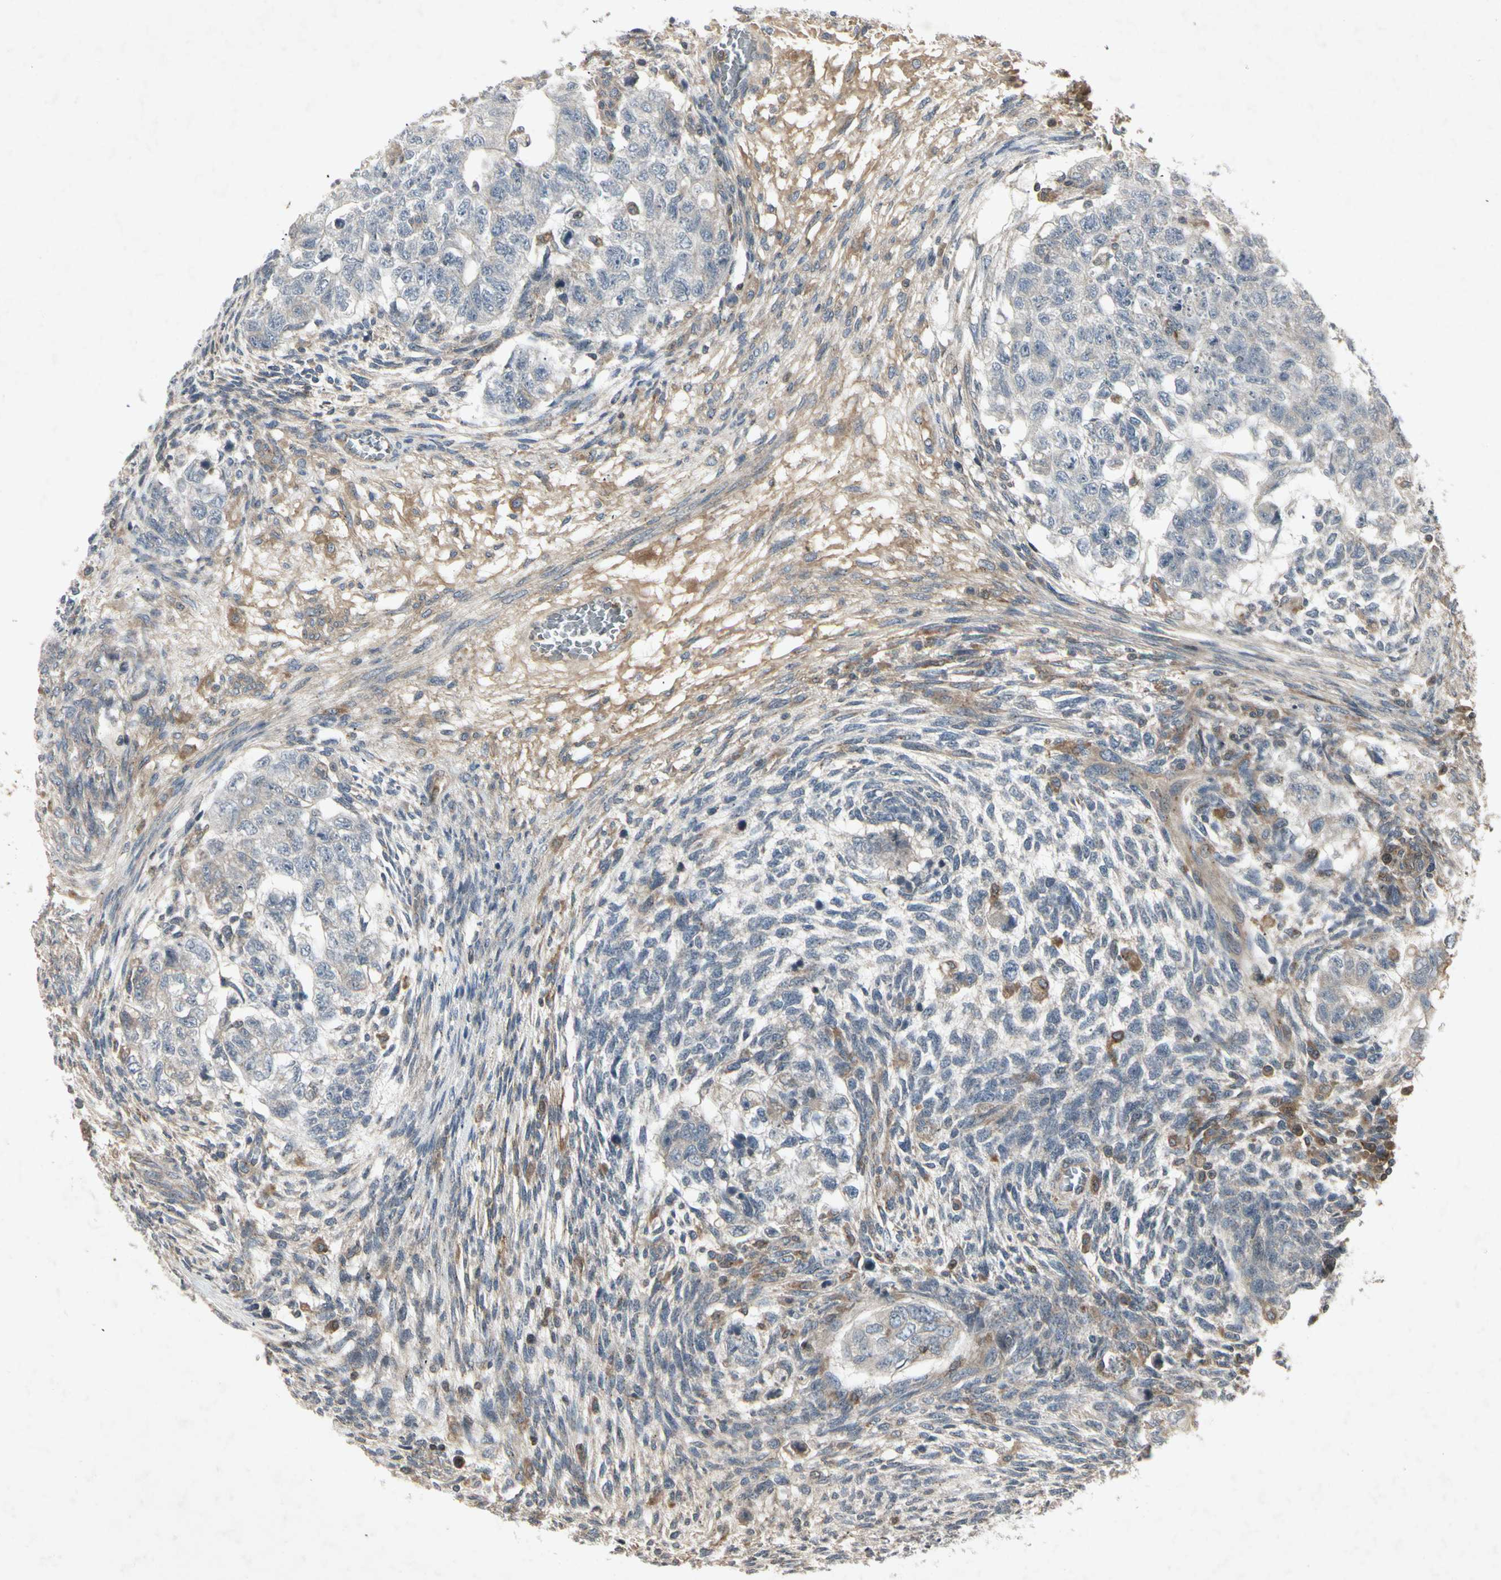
{"staining": {"intensity": "negative", "quantity": "none", "location": "none"}, "tissue": "testis cancer", "cell_type": "Tumor cells", "image_type": "cancer", "snomed": [{"axis": "morphology", "description": "Normal tissue, NOS"}, {"axis": "morphology", "description": "Carcinoma, Embryonal, NOS"}, {"axis": "topography", "description": "Testis"}], "caption": "Tumor cells are negative for brown protein staining in testis cancer (embryonal carcinoma).", "gene": "TEK", "patient": {"sex": "male", "age": 36}}